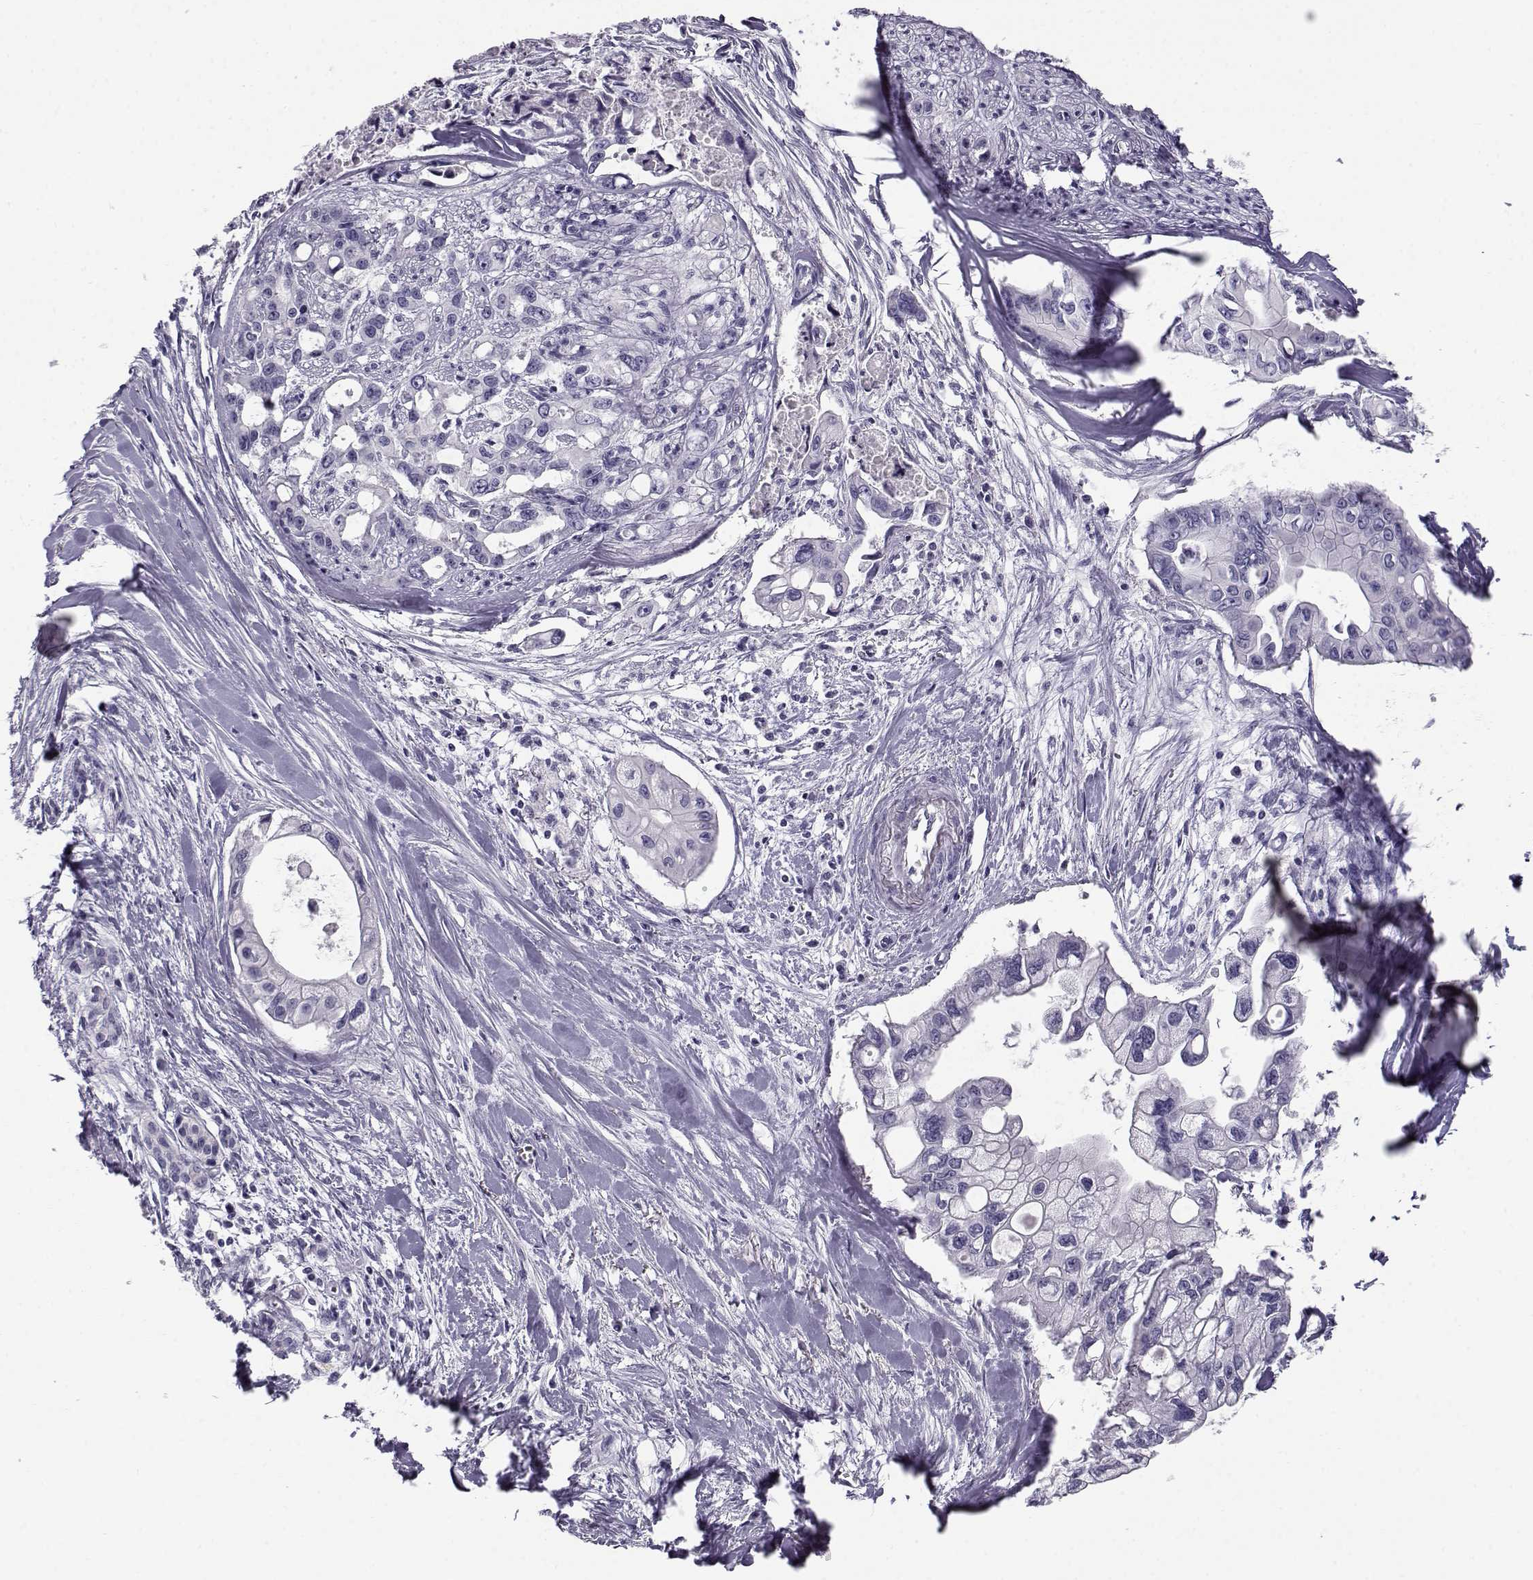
{"staining": {"intensity": "negative", "quantity": "none", "location": "none"}, "tissue": "pancreatic cancer", "cell_type": "Tumor cells", "image_type": "cancer", "snomed": [{"axis": "morphology", "description": "Adenocarcinoma, NOS"}, {"axis": "topography", "description": "Pancreas"}], "caption": "Pancreatic adenocarcinoma was stained to show a protein in brown. There is no significant staining in tumor cells.", "gene": "CABS1", "patient": {"sex": "male", "age": 60}}